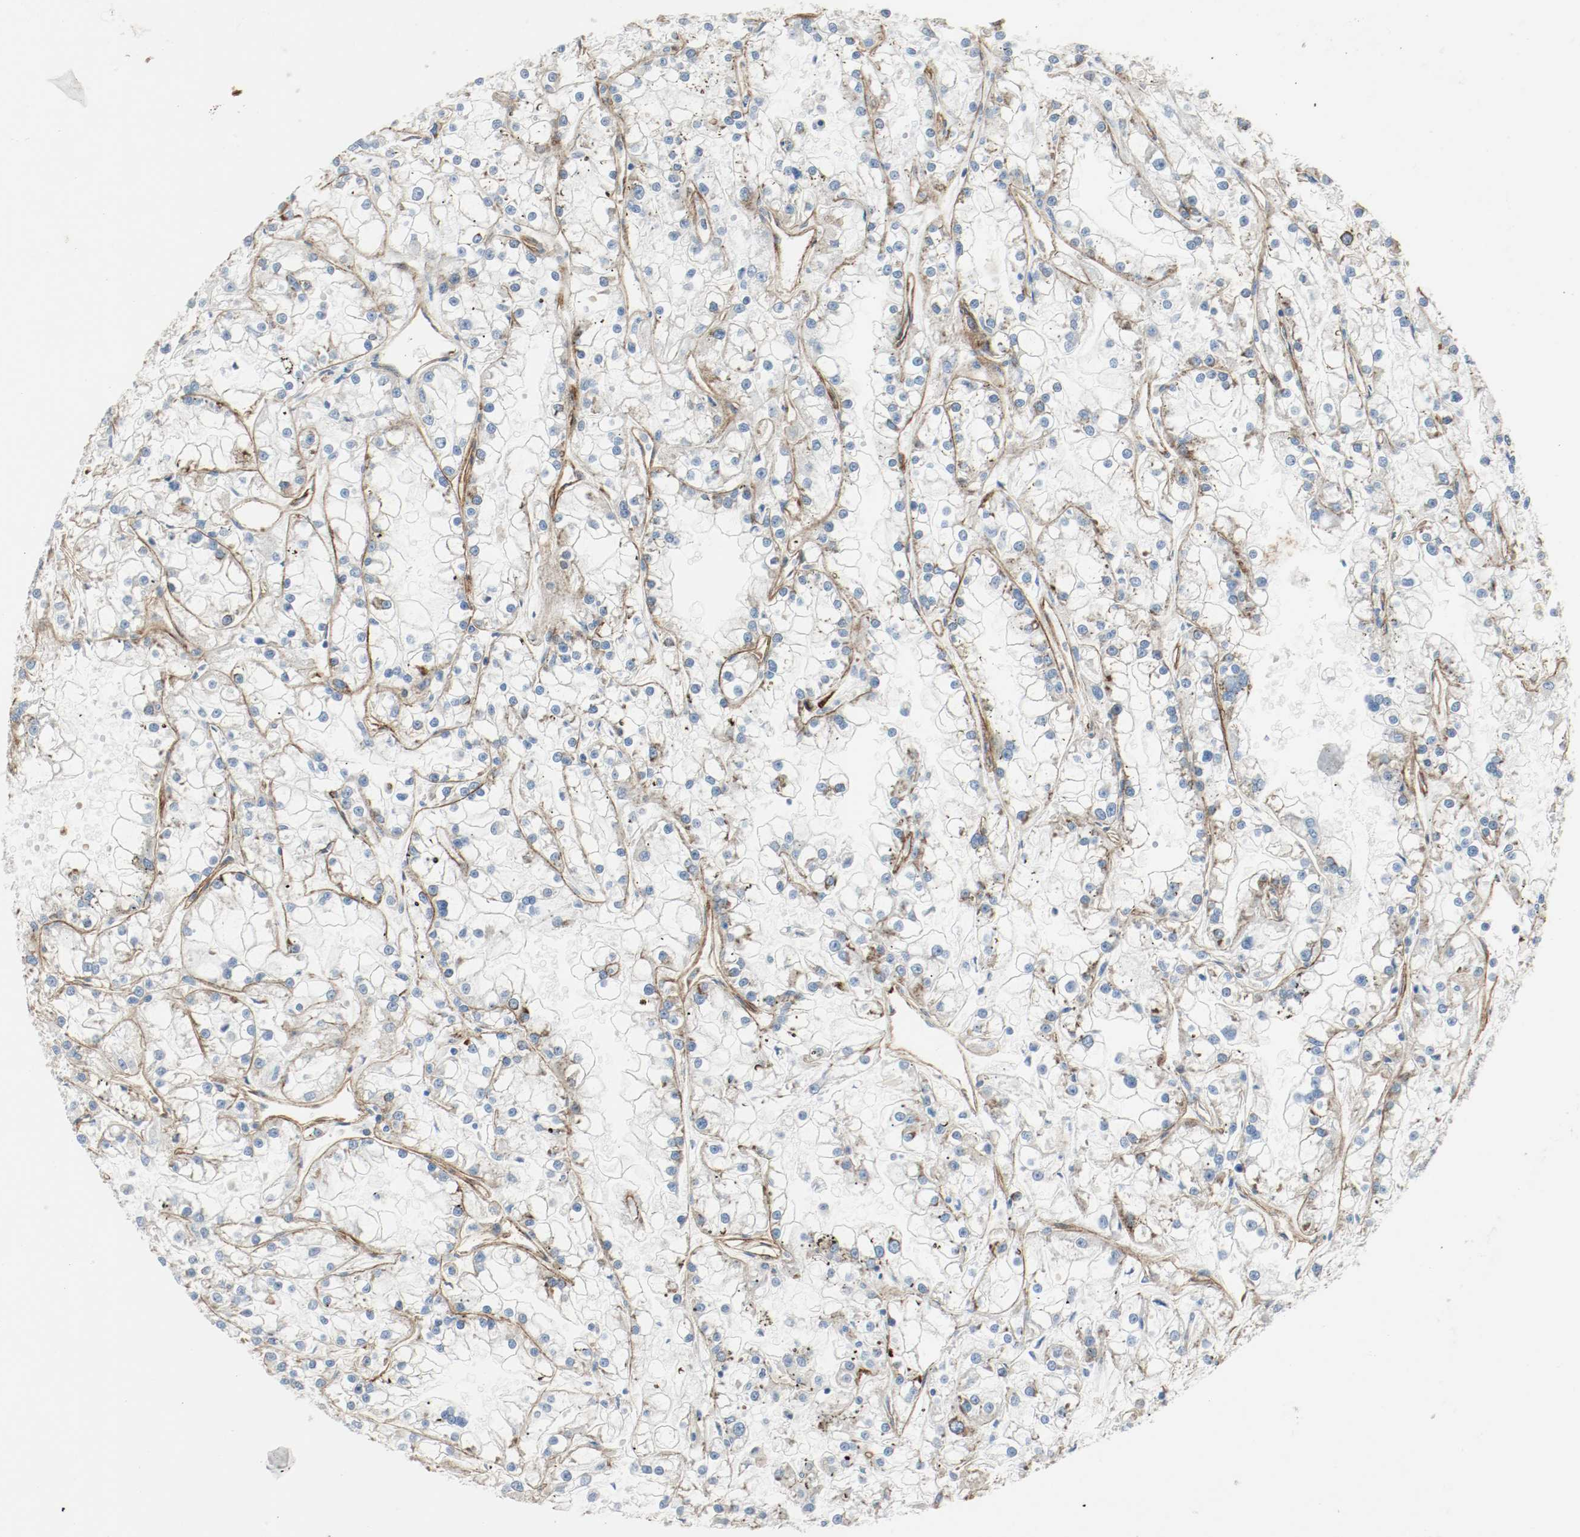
{"staining": {"intensity": "weak", "quantity": "25%-75%", "location": "cytoplasmic/membranous"}, "tissue": "renal cancer", "cell_type": "Tumor cells", "image_type": "cancer", "snomed": [{"axis": "morphology", "description": "Adenocarcinoma, NOS"}, {"axis": "topography", "description": "Kidney"}], "caption": "High-power microscopy captured an immunohistochemistry (IHC) image of renal cancer (adenocarcinoma), revealing weak cytoplasmic/membranous expression in about 25%-75% of tumor cells.", "gene": "LAMB1", "patient": {"sex": "female", "age": 52}}